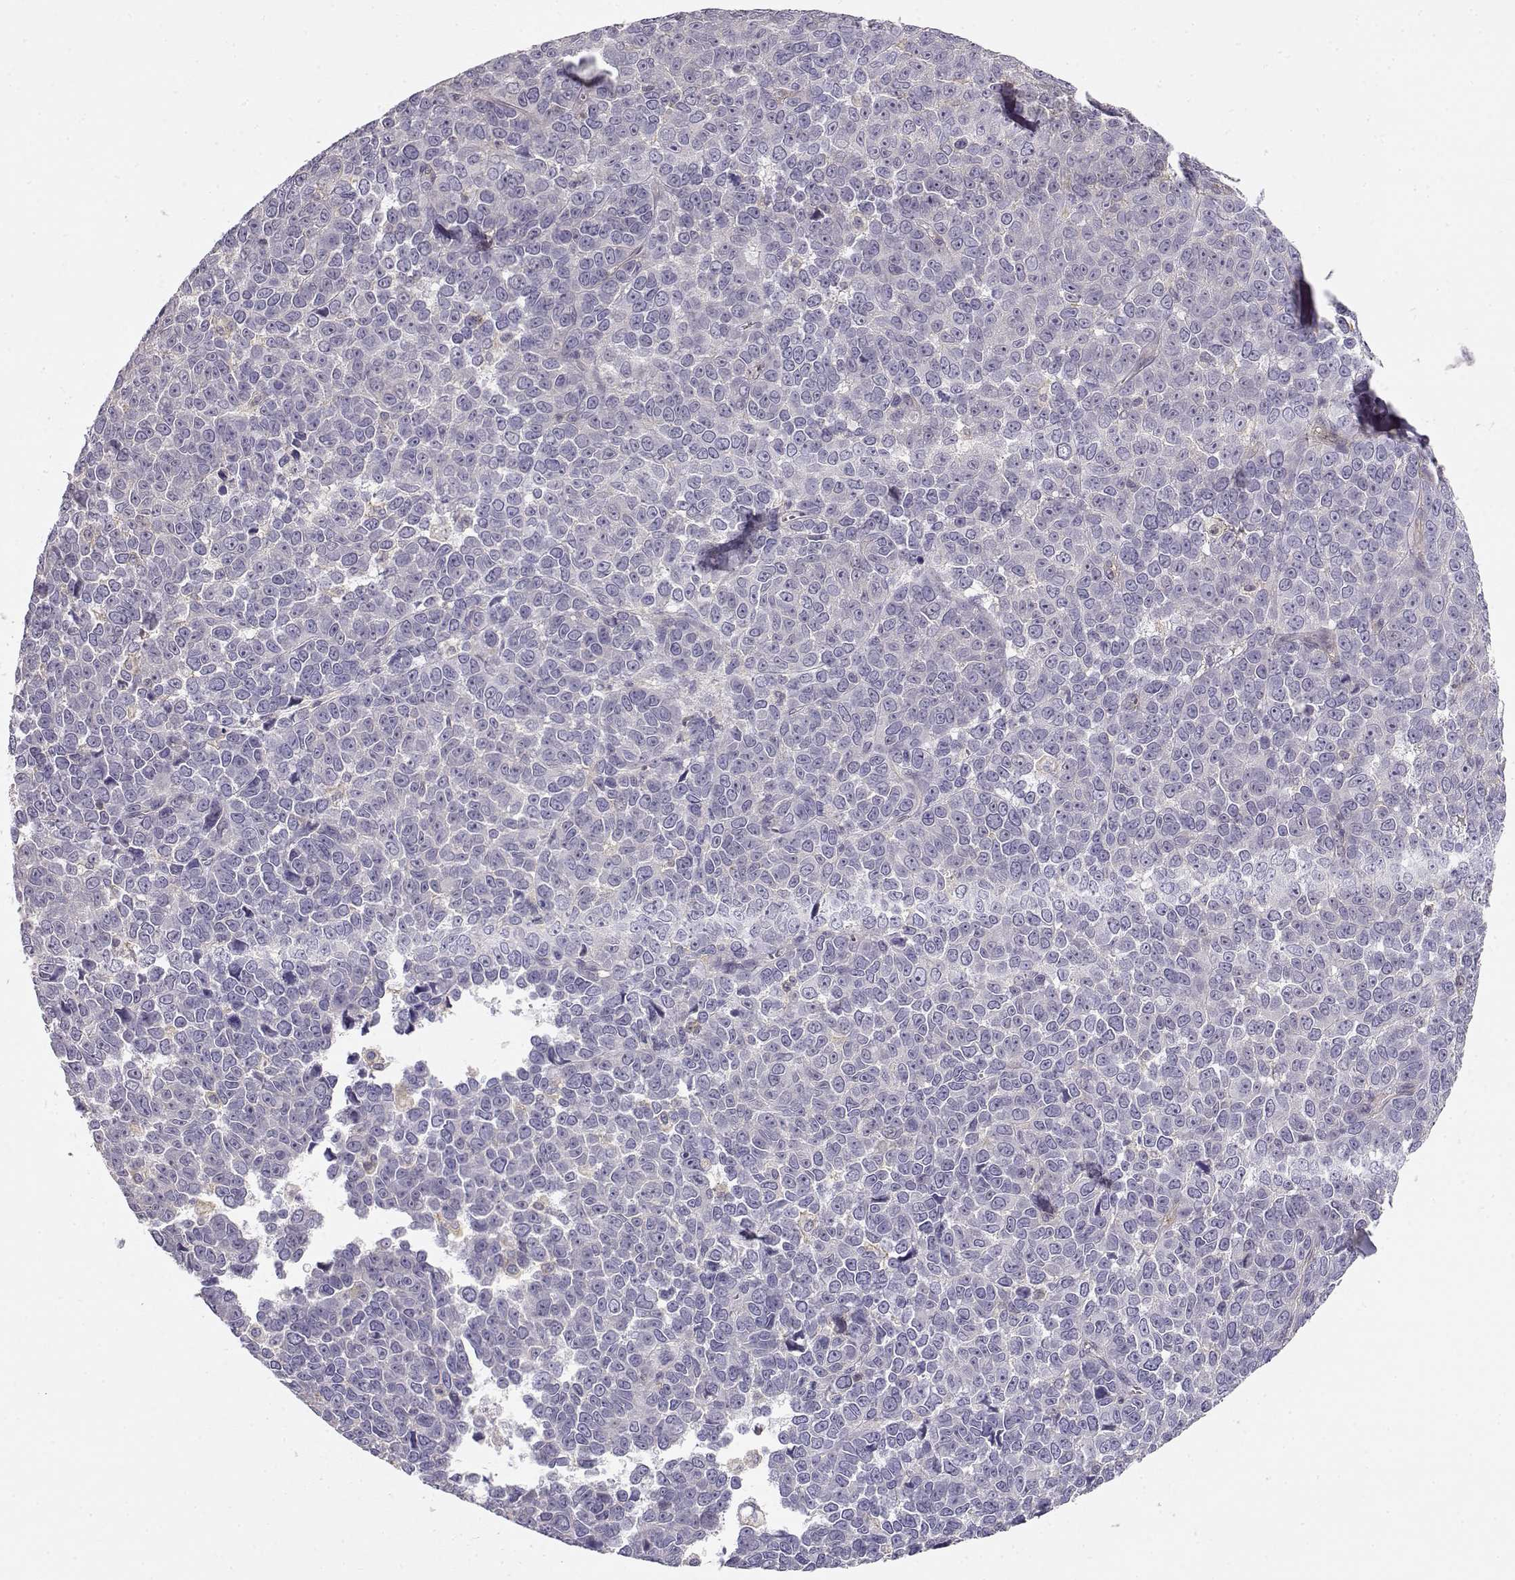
{"staining": {"intensity": "negative", "quantity": "none", "location": "none"}, "tissue": "melanoma", "cell_type": "Tumor cells", "image_type": "cancer", "snomed": [{"axis": "morphology", "description": "Malignant melanoma, NOS"}, {"axis": "topography", "description": "Skin"}], "caption": "This histopathology image is of melanoma stained with immunohistochemistry to label a protein in brown with the nuclei are counter-stained blue. There is no expression in tumor cells.", "gene": "DAPL1", "patient": {"sex": "female", "age": 95}}